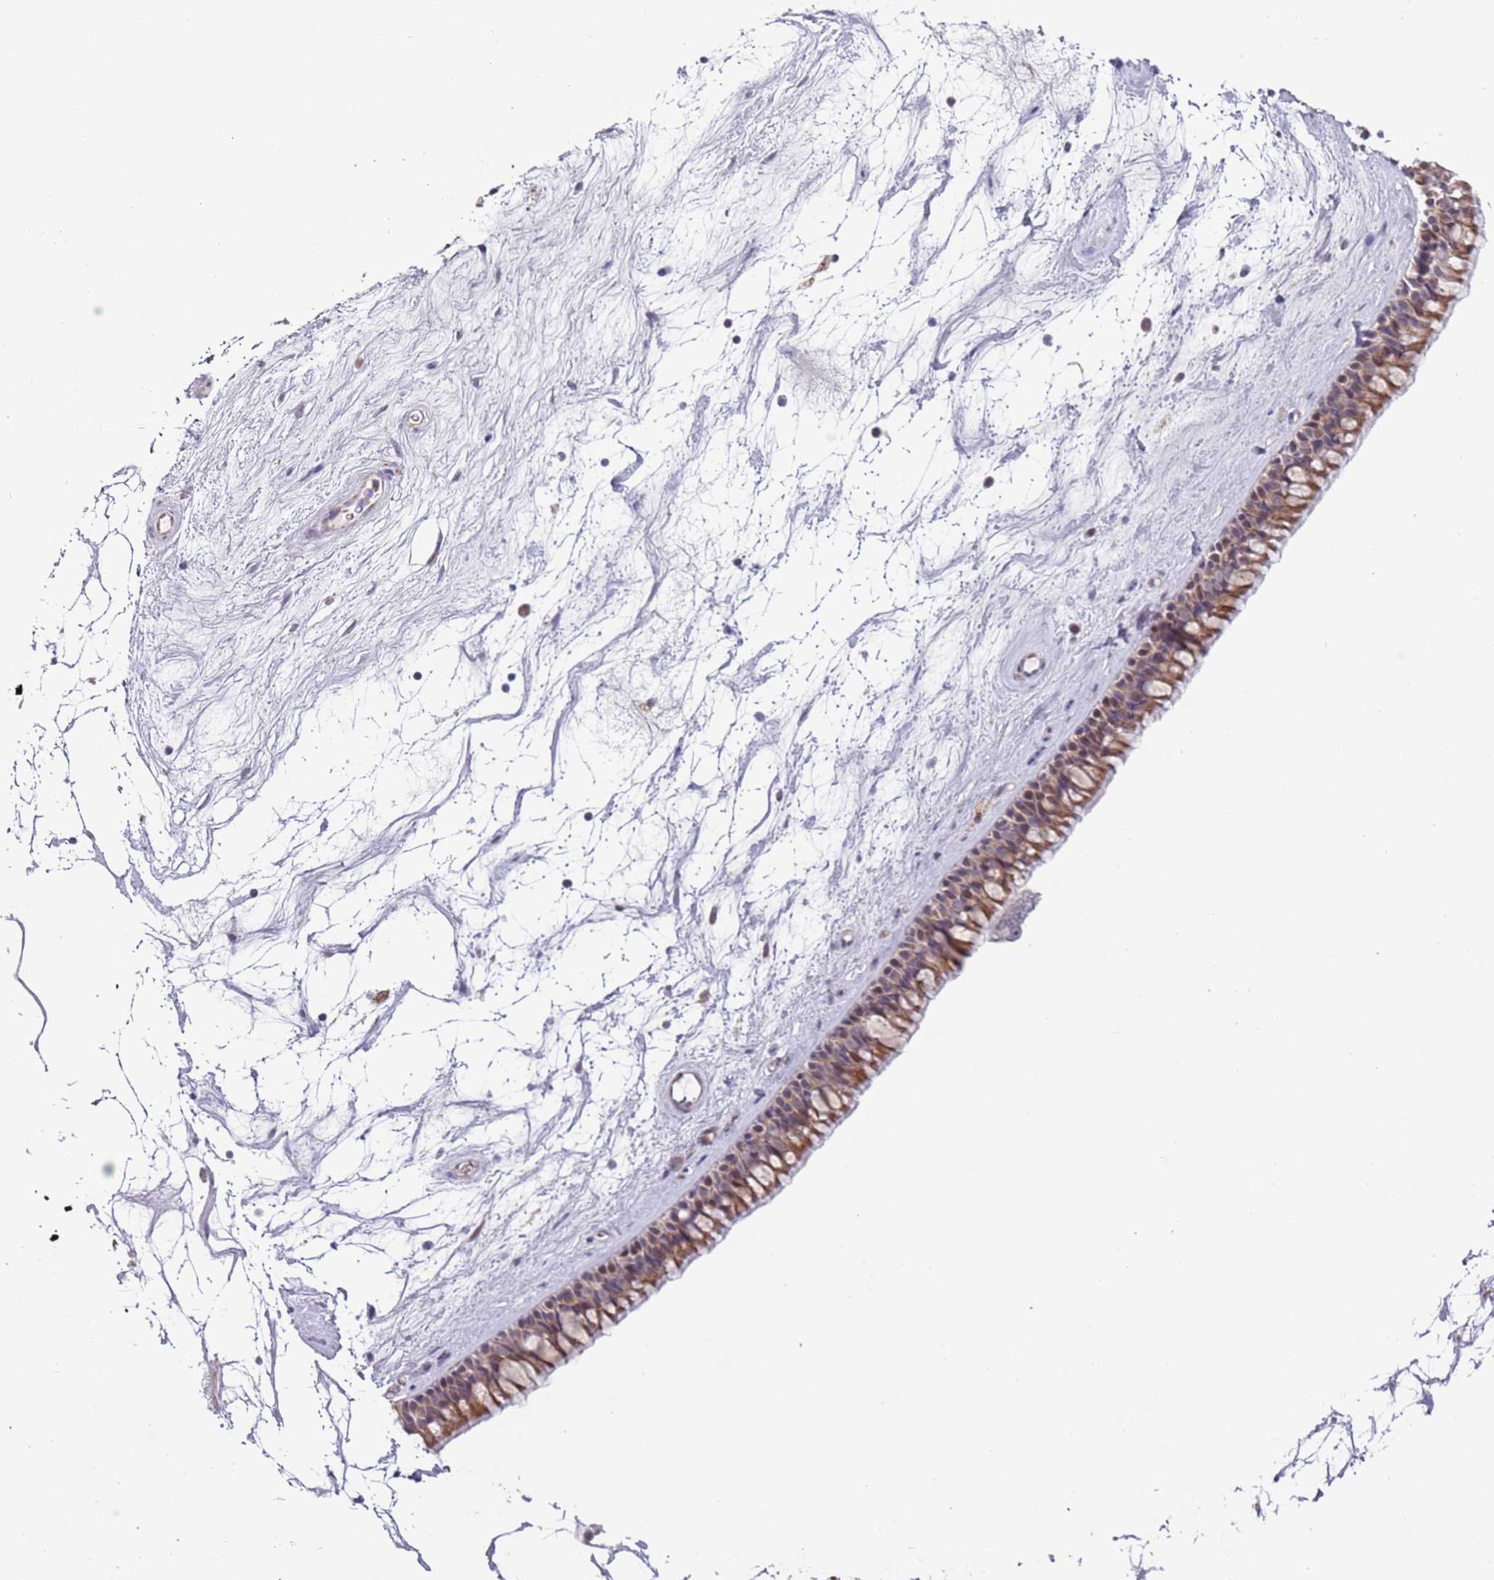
{"staining": {"intensity": "moderate", "quantity": ">75%", "location": "cytoplasmic/membranous"}, "tissue": "nasopharynx", "cell_type": "Respiratory epithelial cells", "image_type": "normal", "snomed": [{"axis": "morphology", "description": "Normal tissue, NOS"}, {"axis": "topography", "description": "Nasopharynx"}], "caption": "Moderate cytoplasmic/membranous staining is seen in about >75% of respiratory epithelial cells in benign nasopharynx. Using DAB (brown) and hematoxylin (blue) stains, captured at high magnification using brightfield microscopy.", "gene": "MLLT11", "patient": {"sex": "male", "age": 64}}